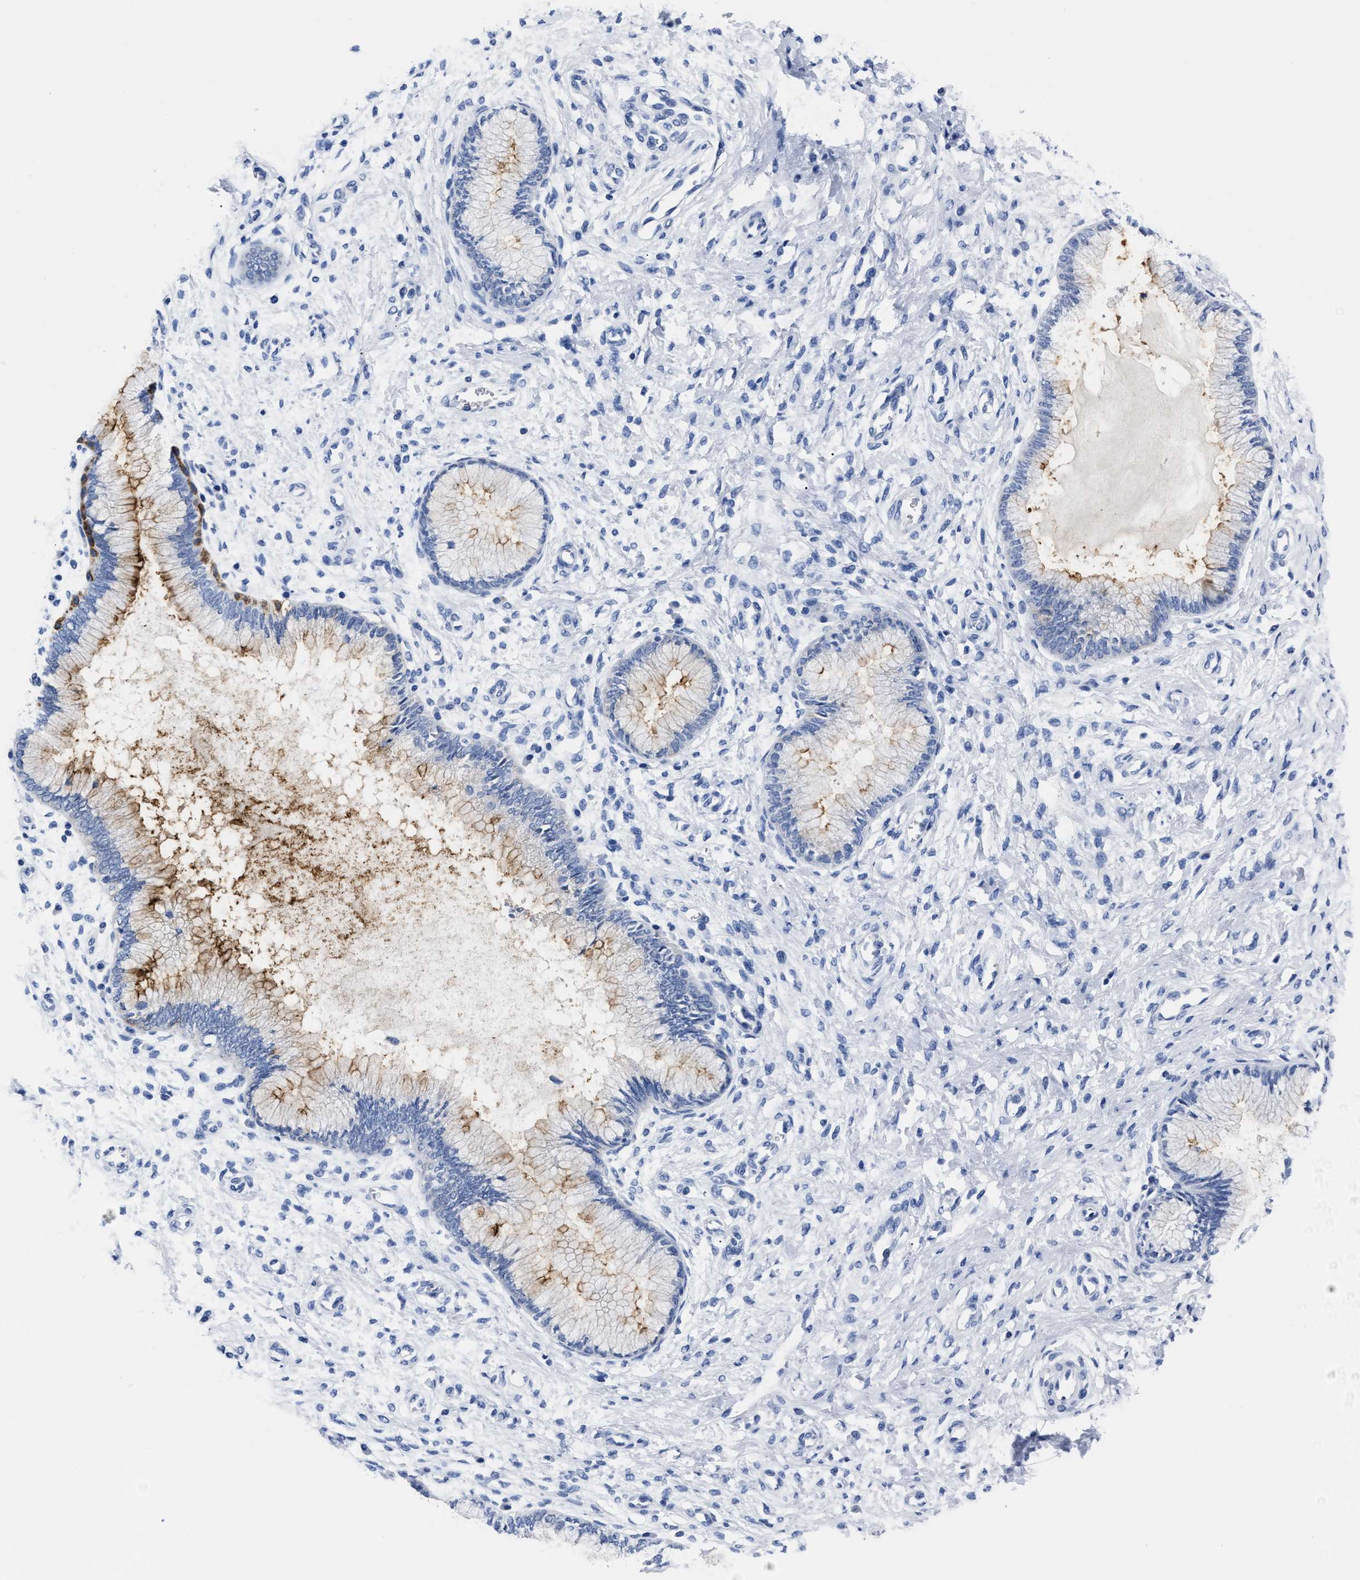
{"staining": {"intensity": "moderate", "quantity": "<25%", "location": "cytoplasmic/membranous"}, "tissue": "cervix", "cell_type": "Glandular cells", "image_type": "normal", "snomed": [{"axis": "morphology", "description": "Normal tissue, NOS"}, {"axis": "topography", "description": "Cervix"}], "caption": "A low amount of moderate cytoplasmic/membranous positivity is appreciated in about <25% of glandular cells in unremarkable cervix. (Brightfield microscopy of DAB IHC at high magnification).", "gene": "ALPG", "patient": {"sex": "female", "age": 55}}